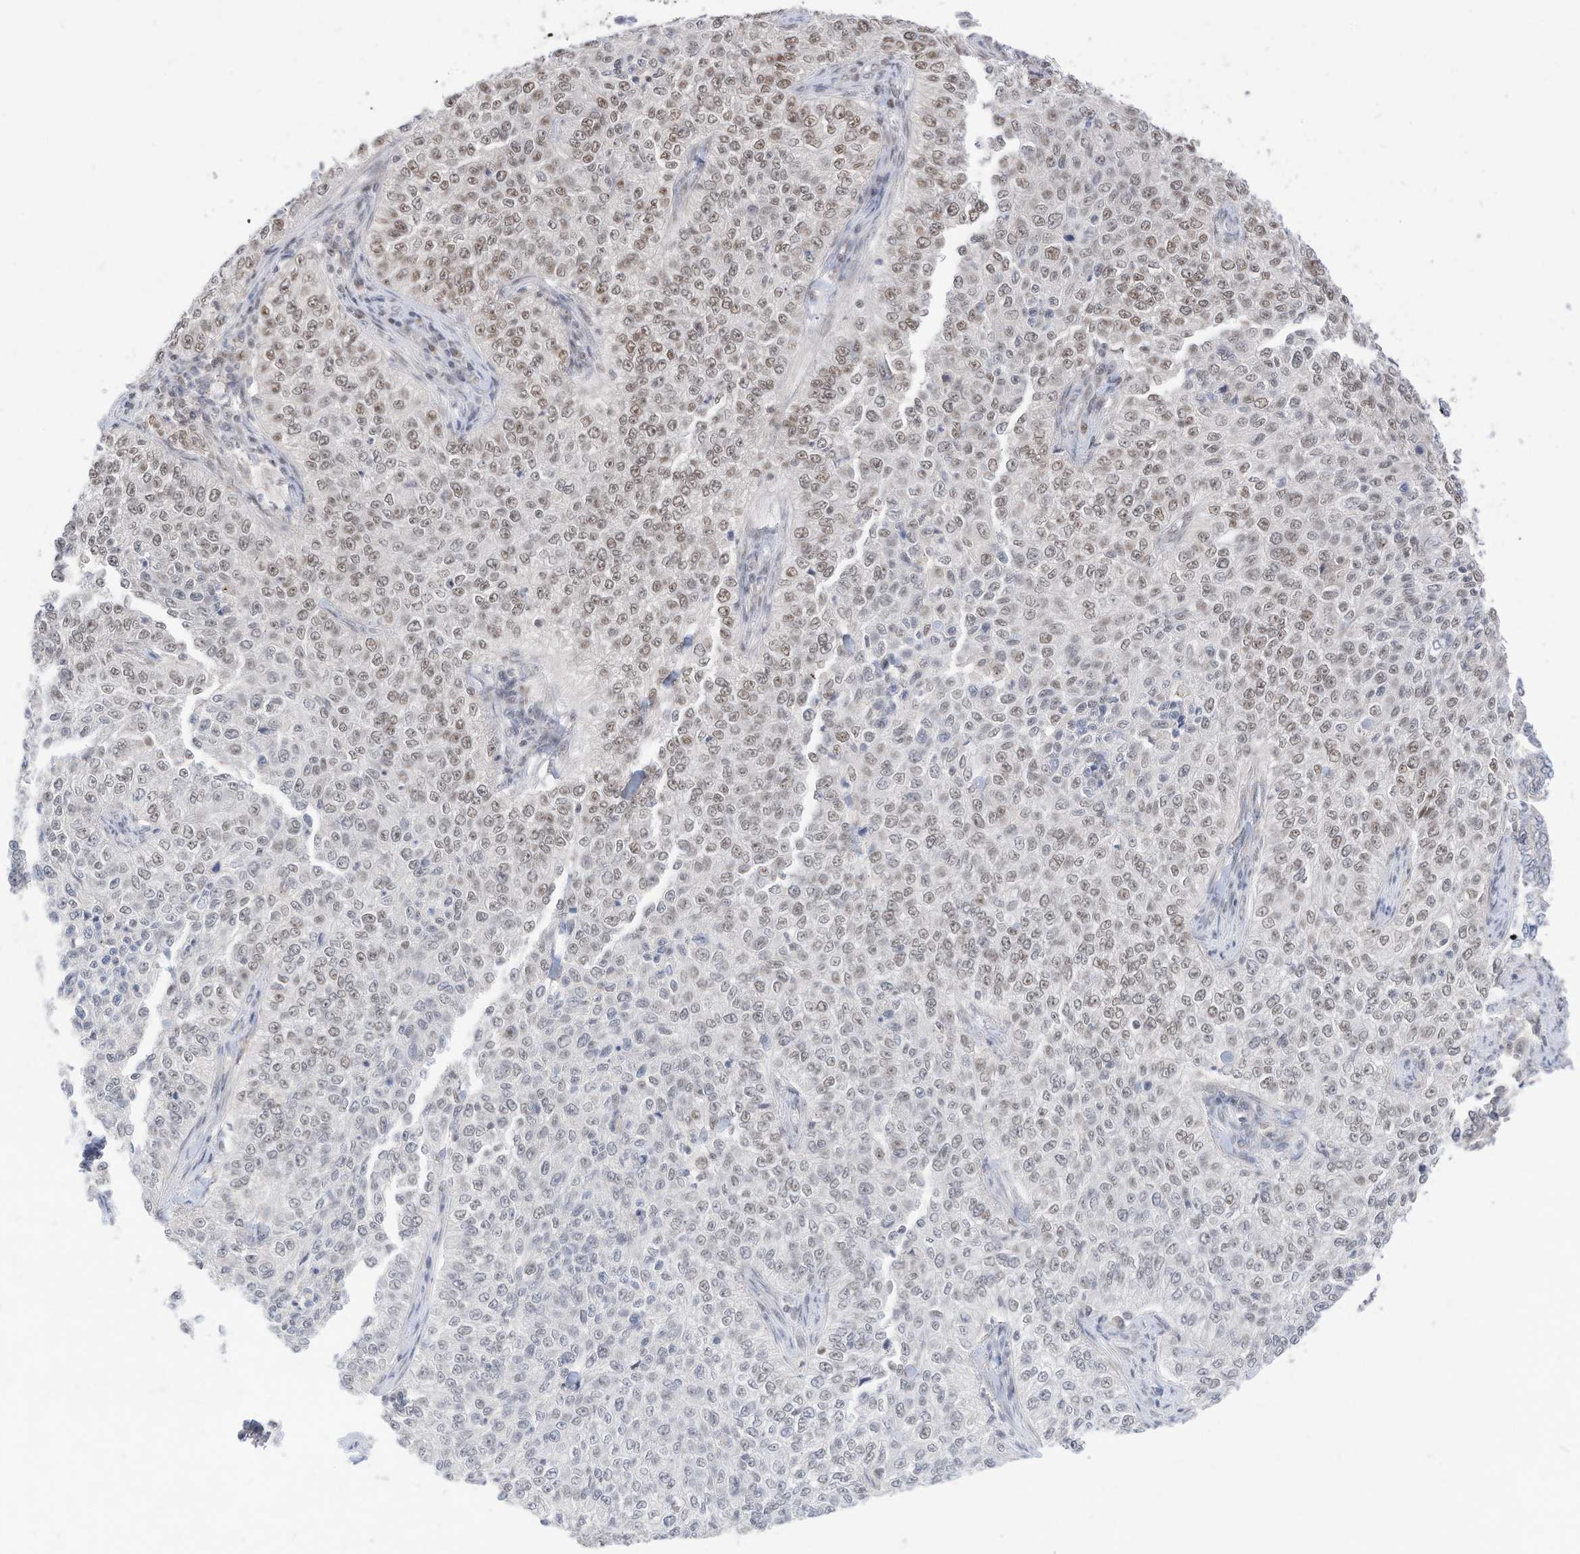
{"staining": {"intensity": "moderate", "quantity": "<25%", "location": "nuclear"}, "tissue": "cervical cancer", "cell_type": "Tumor cells", "image_type": "cancer", "snomed": [{"axis": "morphology", "description": "Squamous cell carcinoma, NOS"}, {"axis": "topography", "description": "Cervix"}], "caption": "Cervical cancer (squamous cell carcinoma) tissue displays moderate nuclear staining in approximately <25% of tumor cells The staining was performed using DAB, with brown indicating positive protein expression. Nuclei are stained blue with hematoxylin.", "gene": "OGT", "patient": {"sex": "female", "age": 35}}